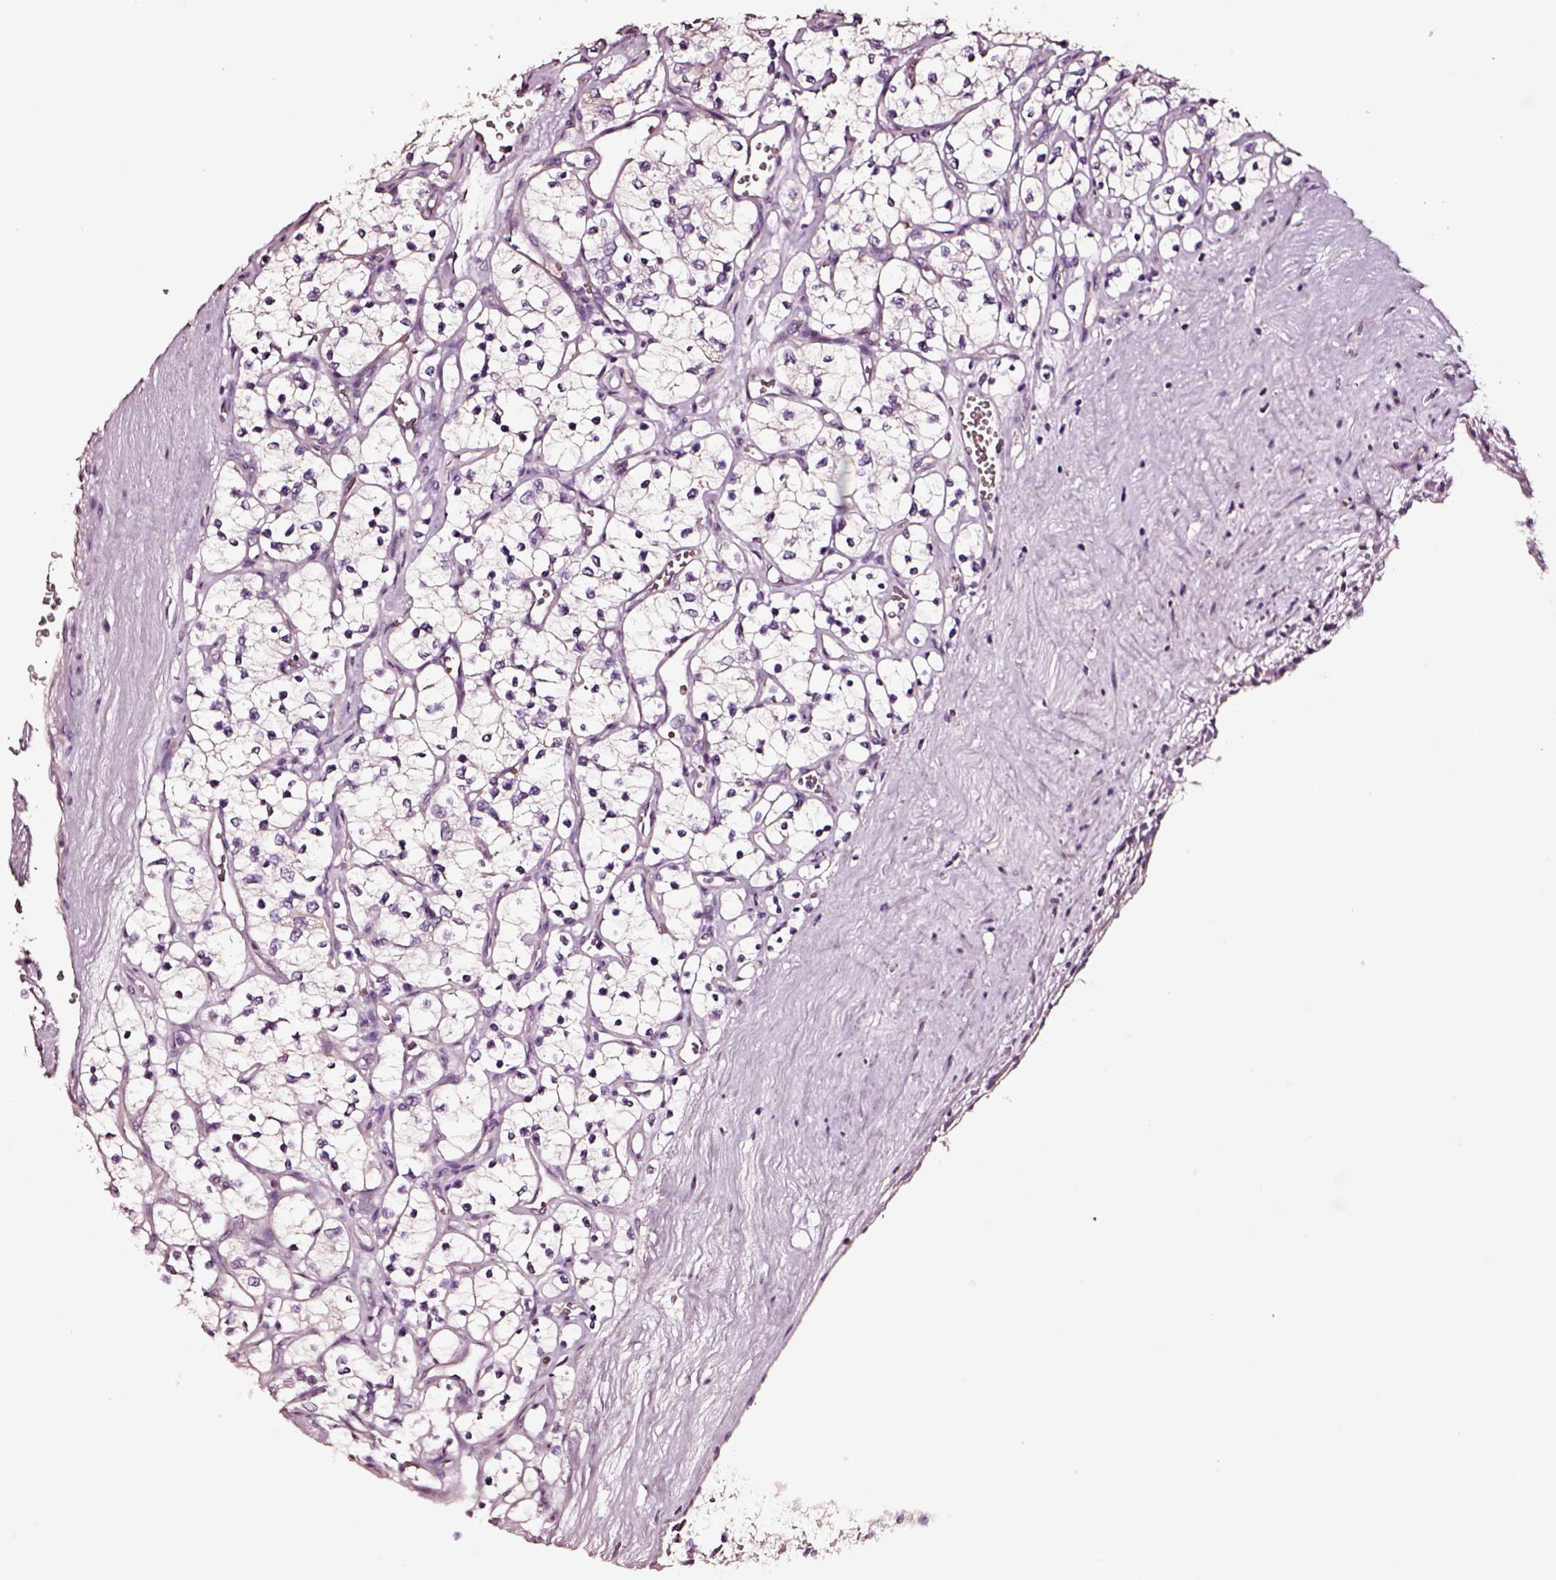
{"staining": {"intensity": "negative", "quantity": "none", "location": "none"}, "tissue": "renal cancer", "cell_type": "Tumor cells", "image_type": "cancer", "snomed": [{"axis": "morphology", "description": "Adenocarcinoma, NOS"}, {"axis": "topography", "description": "Kidney"}], "caption": "Renal cancer stained for a protein using immunohistochemistry (IHC) demonstrates no staining tumor cells.", "gene": "AADAT", "patient": {"sex": "female", "age": 69}}